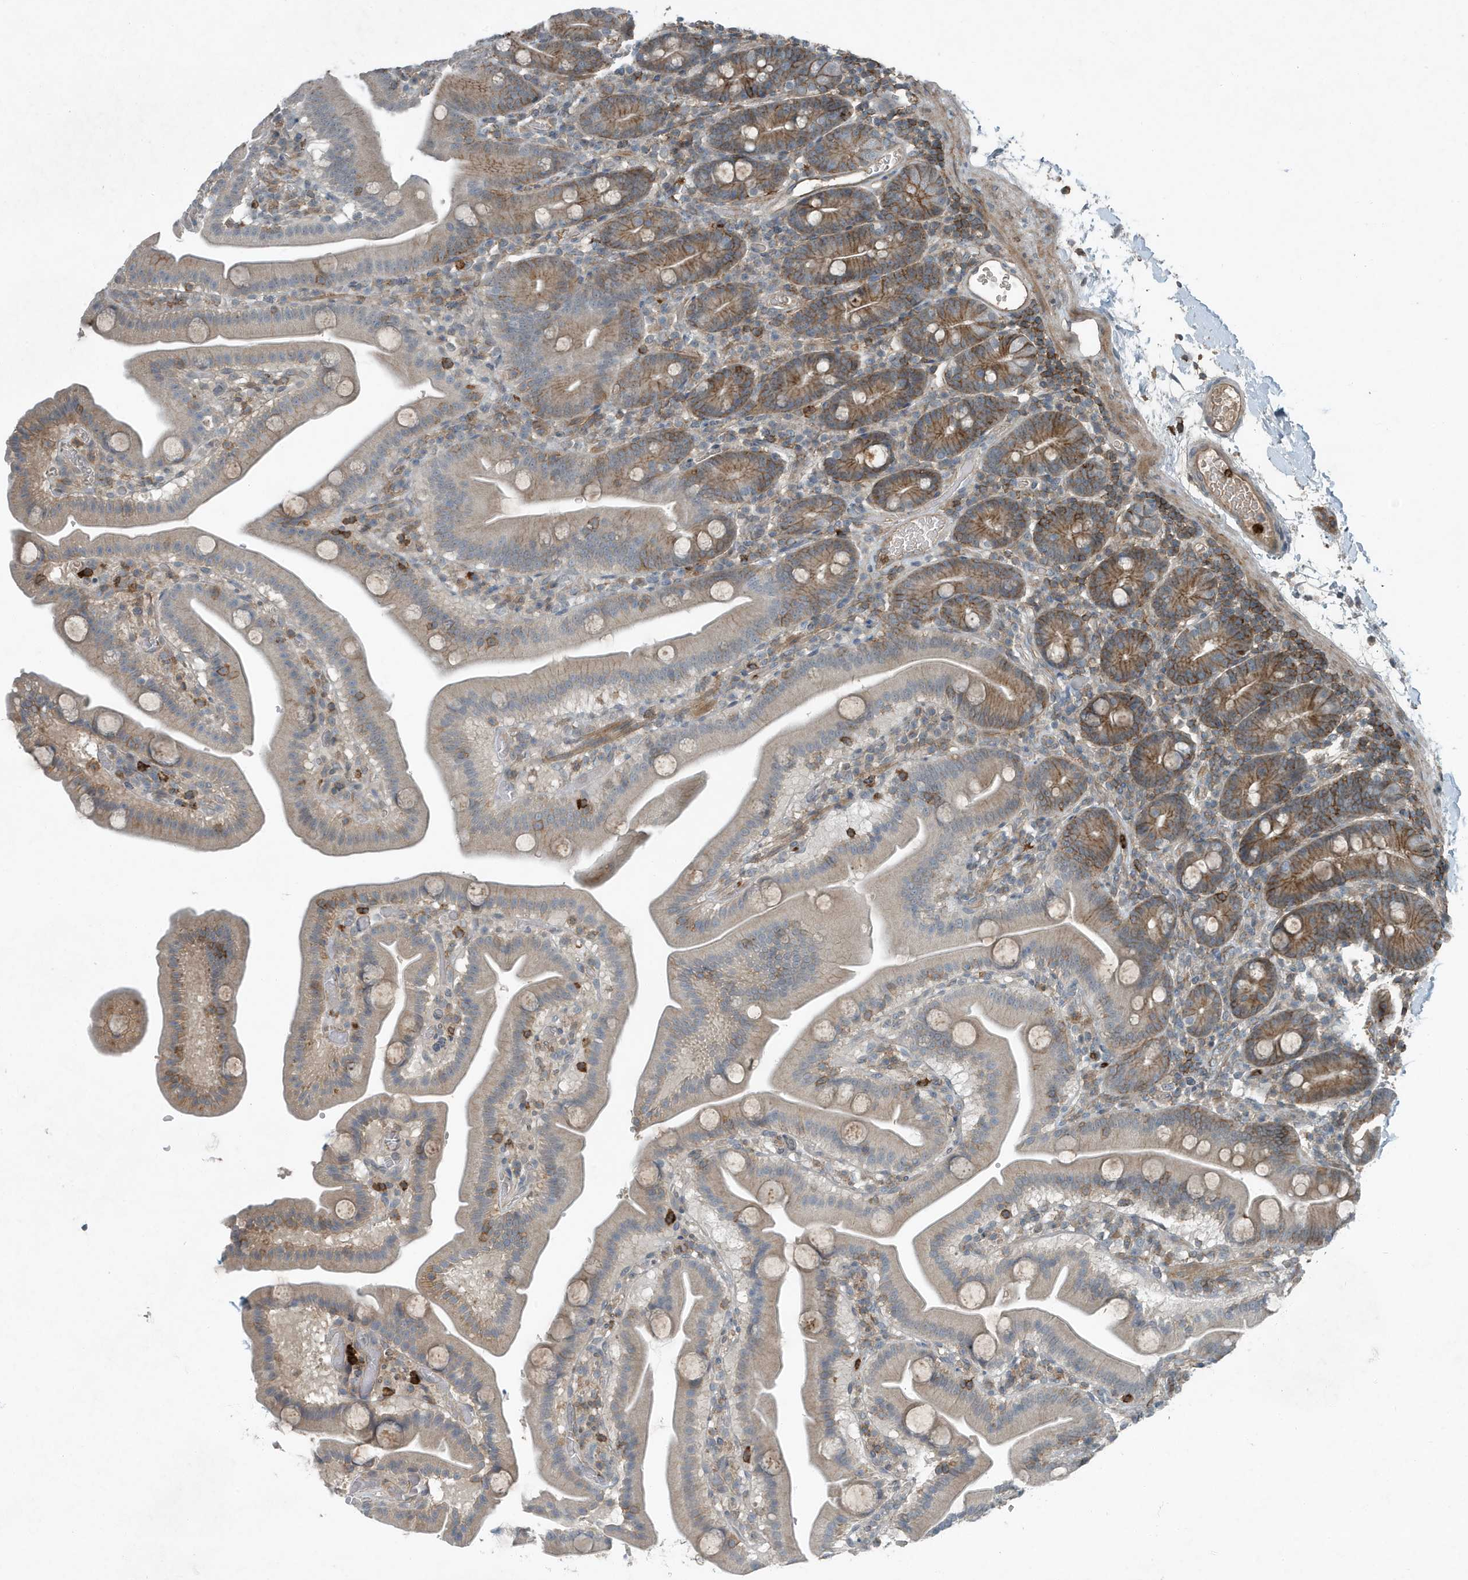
{"staining": {"intensity": "moderate", "quantity": "25%-75%", "location": "cytoplasmic/membranous"}, "tissue": "duodenum", "cell_type": "Glandular cells", "image_type": "normal", "snomed": [{"axis": "morphology", "description": "Normal tissue, NOS"}, {"axis": "topography", "description": "Duodenum"}], "caption": "IHC staining of normal duodenum, which demonstrates medium levels of moderate cytoplasmic/membranous staining in approximately 25%-75% of glandular cells indicating moderate cytoplasmic/membranous protein expression. The staining was performed using DAB (3,3'-diaminobenzidine) (brown) for protein detection and nuclei were counterstained in hematoxylin (blue).", "gene": "DAPP1", "patient": {"sex": "male", "age": 55}}